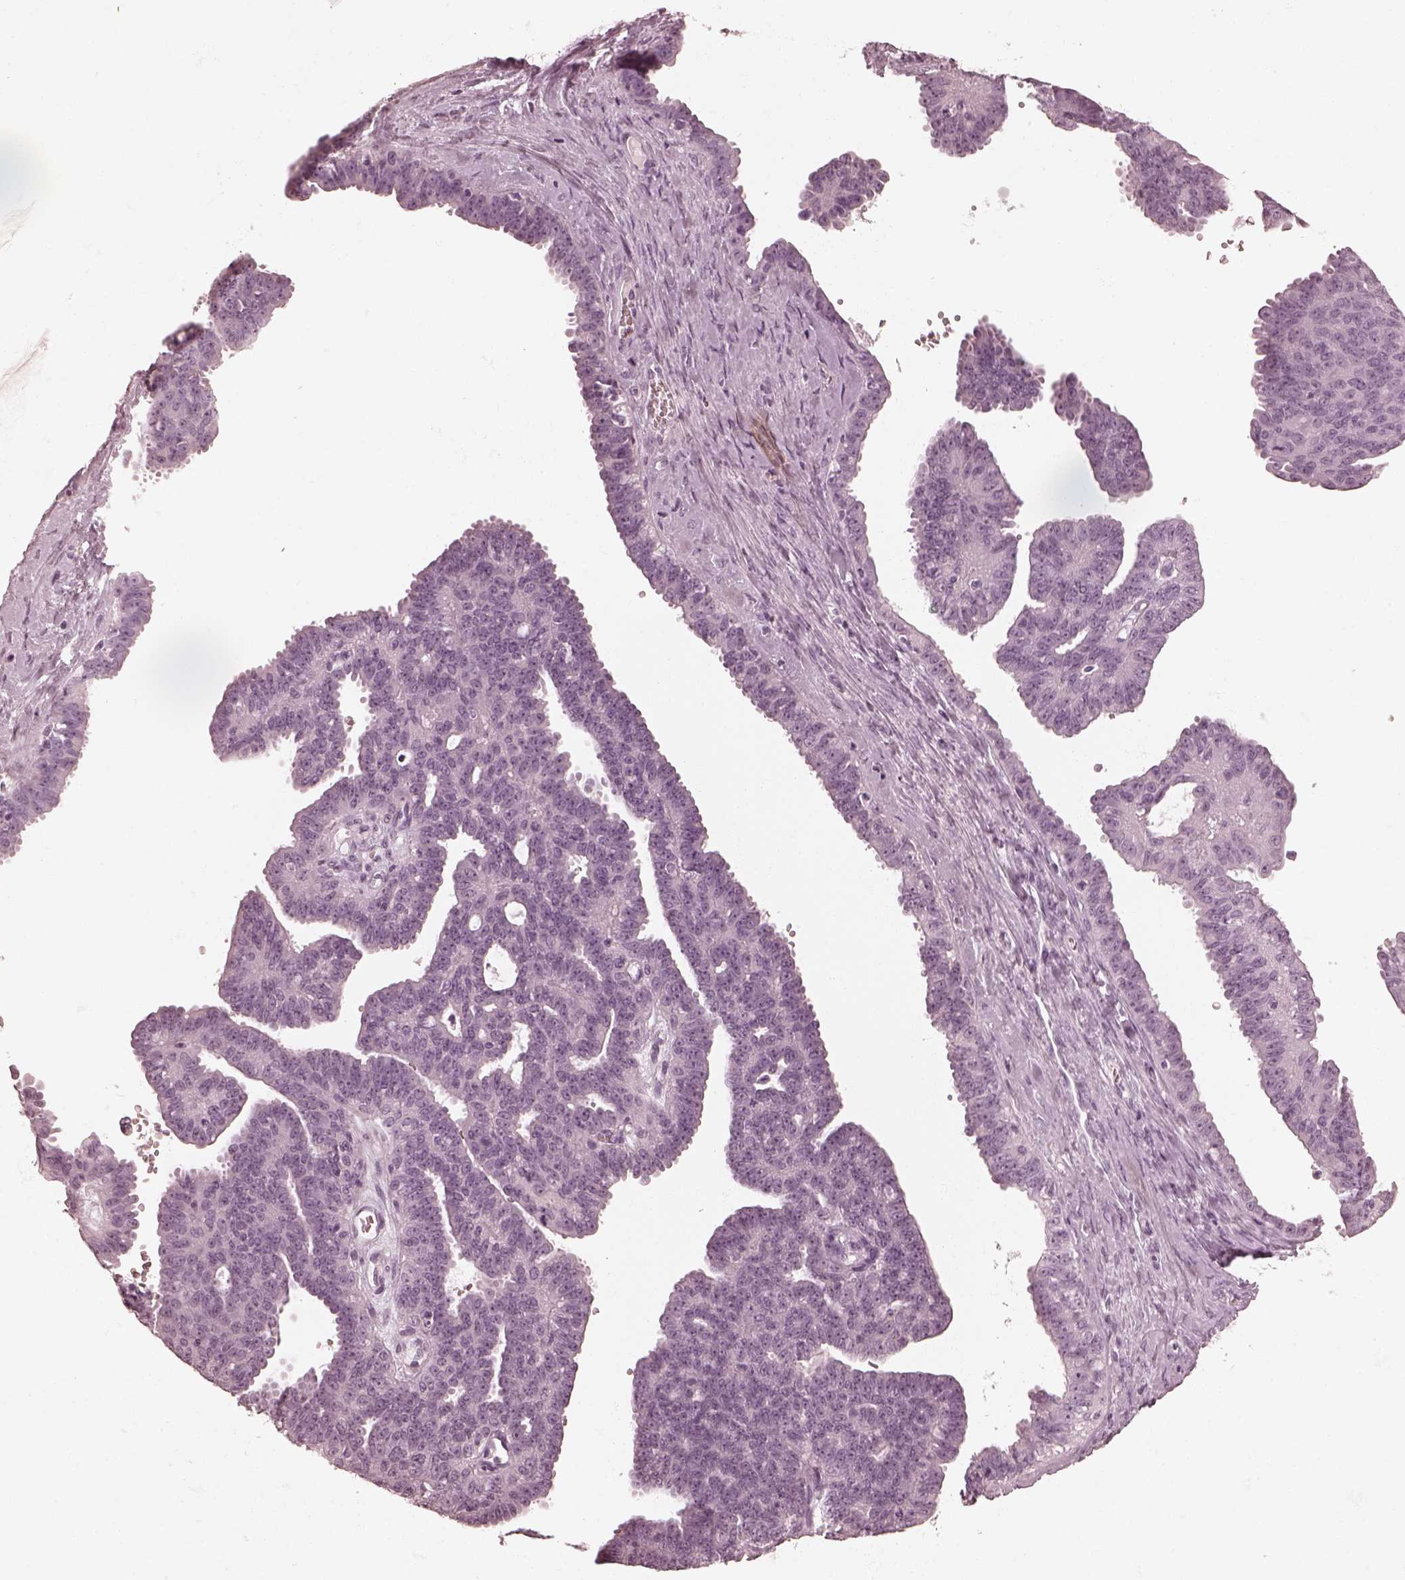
{"staining": {"intensity": "negative", "quantity": "none", "location": "none"}, "tissue": "ovarian cancer", "cell_type": "Tumor cells", "image_type": "cancer", "snomed": [{"axis": "morphology", "description": "Cystadenocarcinoma, serous, NOS"}, {"axis": "topography", "description": "Ovary"}], "caption": "This histopathology image is of ovarian serous cystadenocarcinoma stained with IHC to label a protein in brown with the nuclei are counter-stained blue. There is no expression in tumor cells.", "gene": "CALR3", "patient": {"sex": "female", "age": 71}}